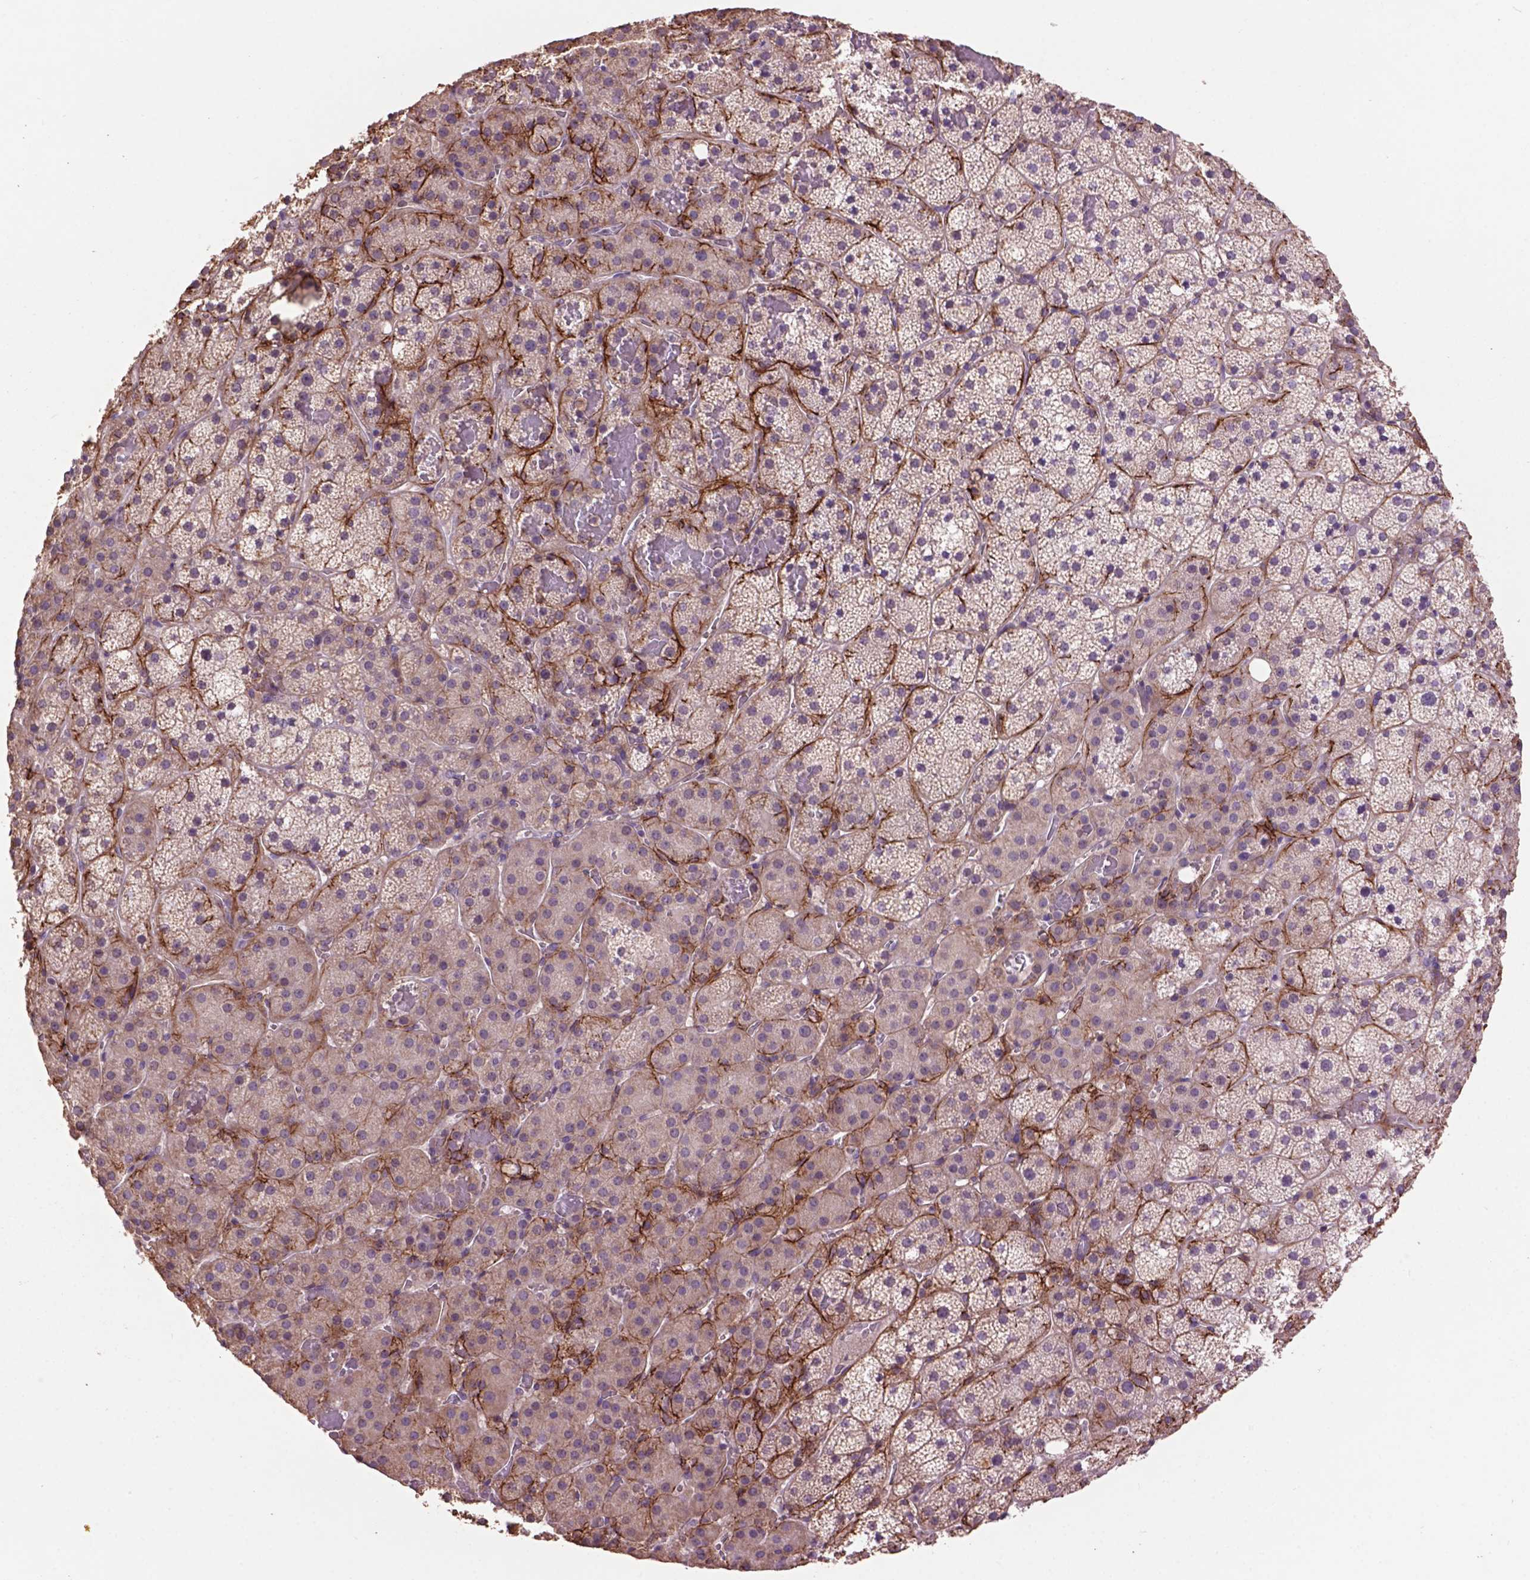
{"staining": {"intensity": "negative", "quantity": "none", "location": "none"}, "tissue": "adrenal gland", "cell_type": "Glandular cells", "image_type": "normal", "snomed": [{"axis": "morphology", "description": "Normal tissue, NOS"}, {"axis": "topography", "description": "Adrenal gland"}], "caption": "Immunohistochemistry (IHC) micrograph of unremarkable adrenal gland: adrenal gland stained with DAB (3,3'-diaminobenzidine) shows no significant protein expression in glandular cells.", "gene": "LRRC3C", "patient": {"sex": "male", "age": 53}}